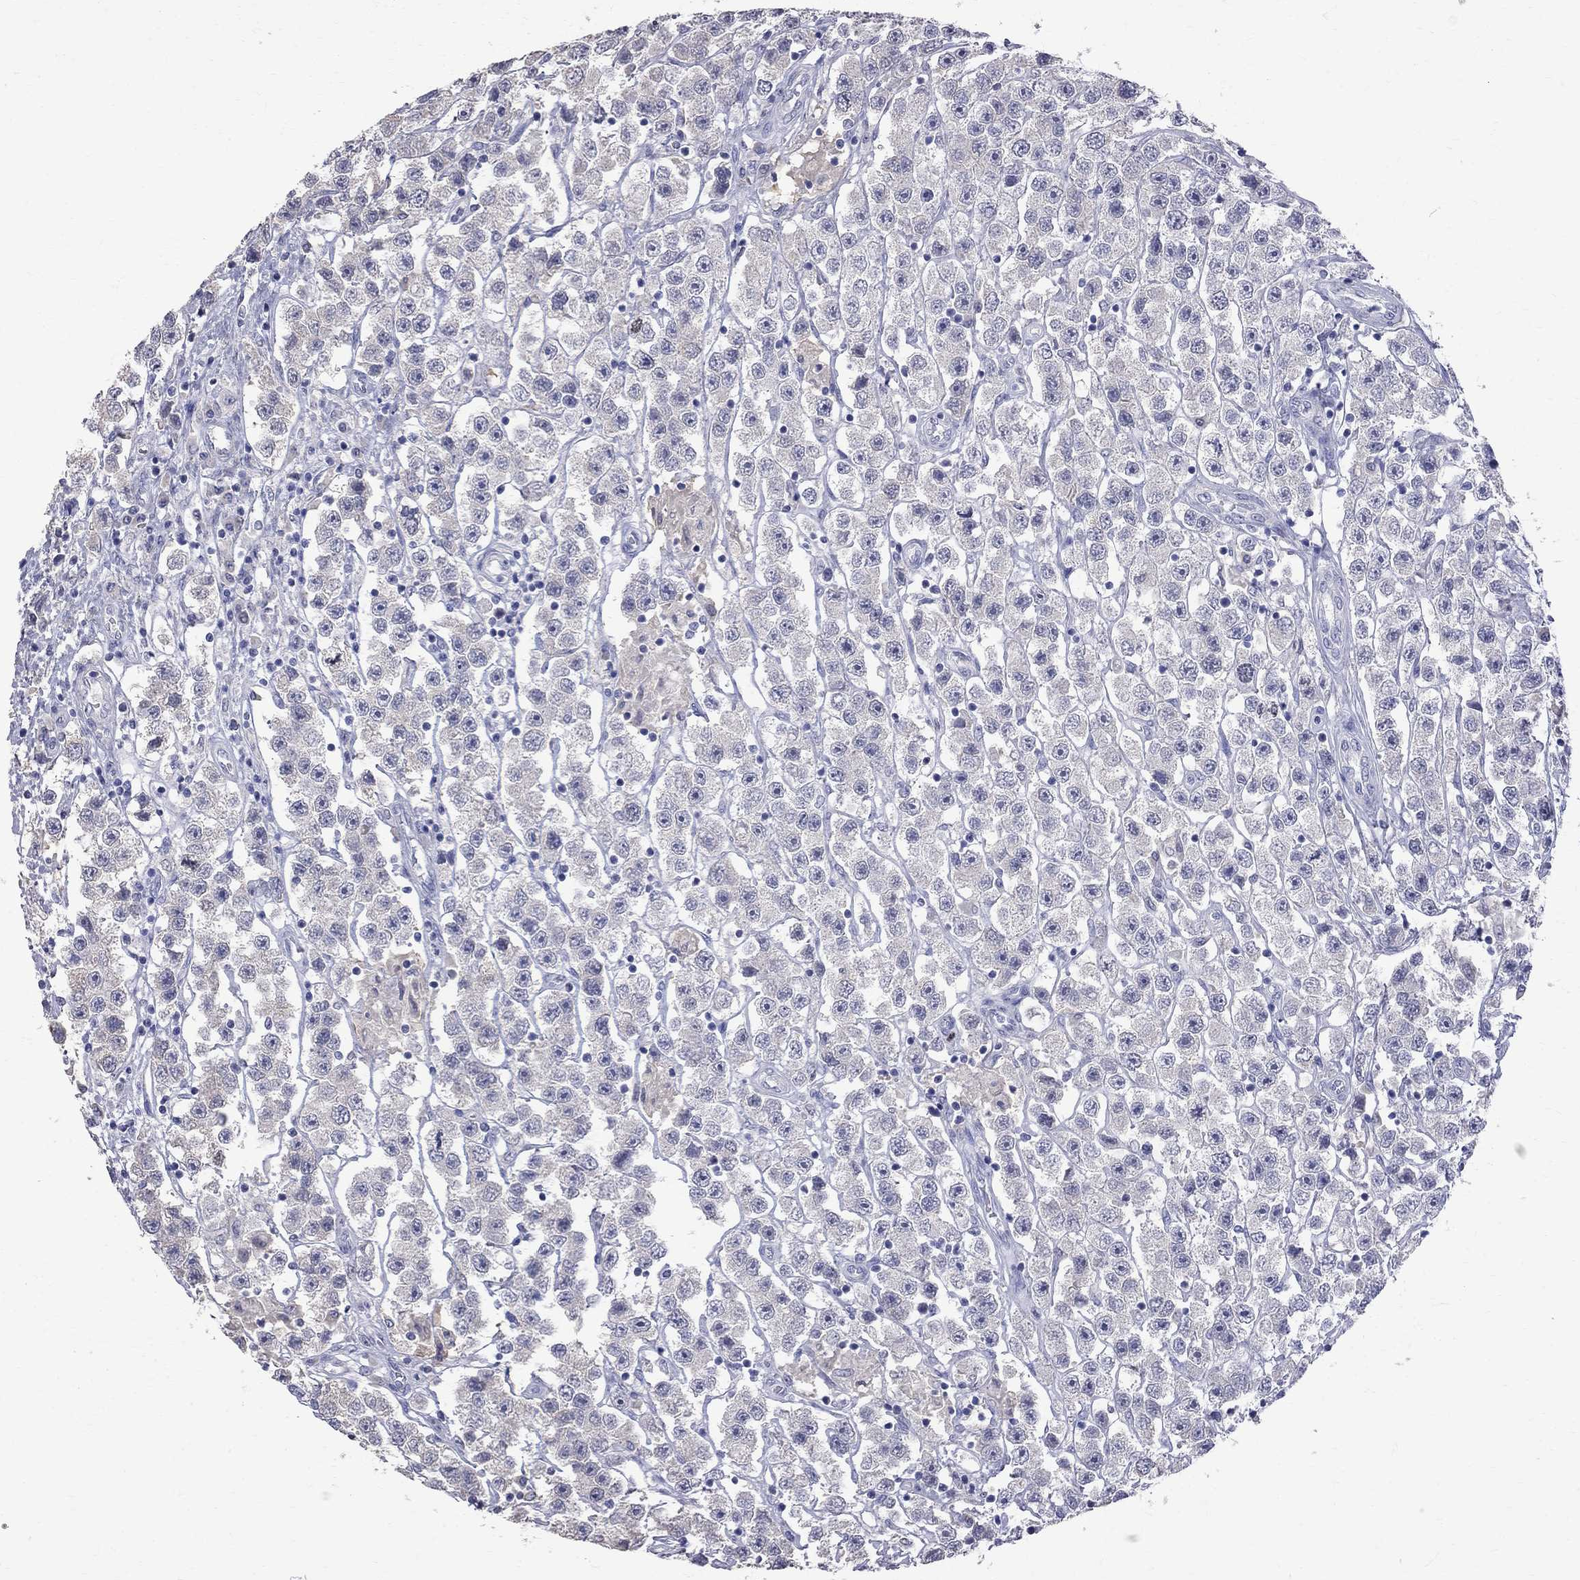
{"staining": {"intensity": "negative", "quantity": "none", "location": "none"}, "tissue": "testis cancer", "cell_type": "Tumor cells", "image_type": "cancer", "snomed": [{"axis": "morphology", "description": "Seminoma, NOS"}, {"axis": "topography", "description": "Testis"}], "caption": "High power microscopy image of an IHC photomicrograph of testis seminoma, revealing no significant positivity in tumor cells.", "gene": "CKAP2", "patient": {"sex": "male", "age": 45}}